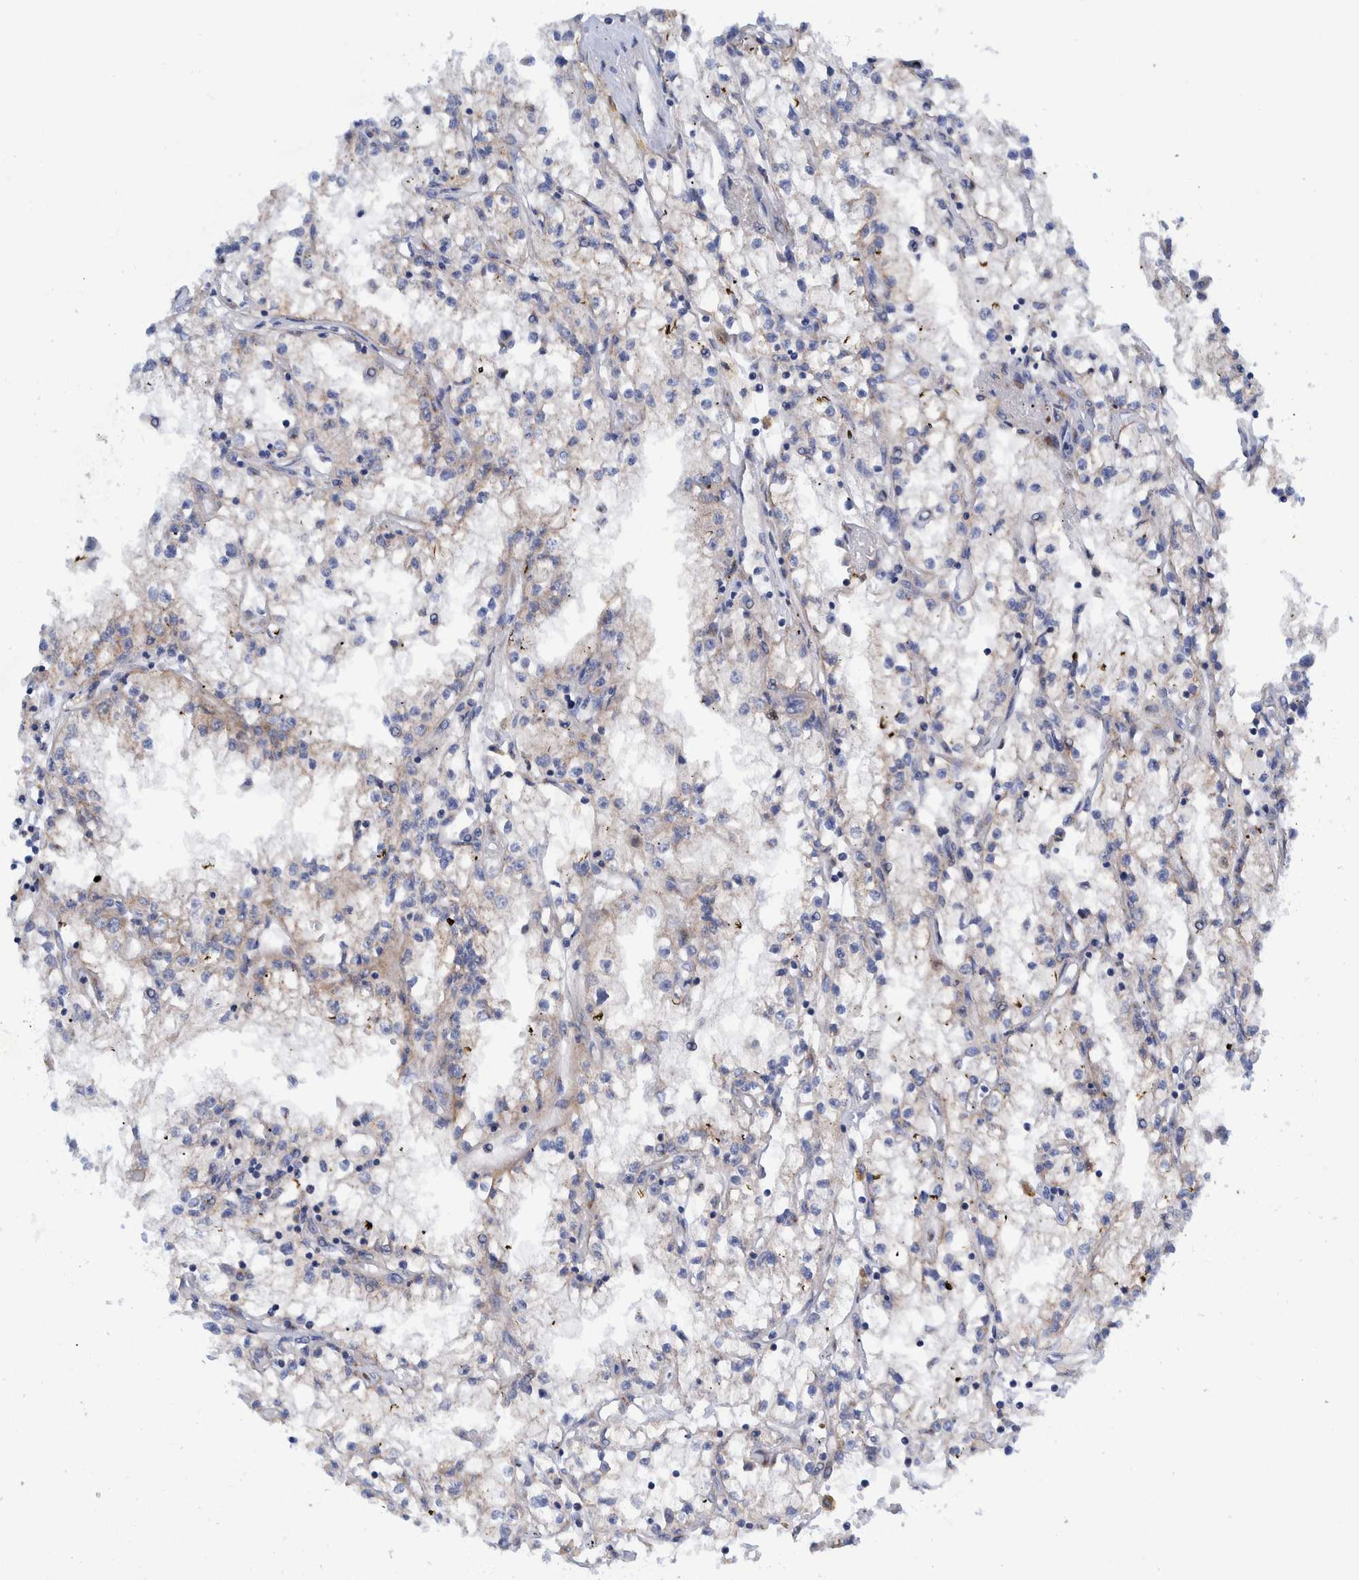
{"staining": {"intensity": "negative", "quantity": "none", "location": "none"}, "tissue": "renal cancer", "cell_type": "Tumor cells", "image_type": "cancer", "snomed": [{"axis": "morphology", "description": "Adenocarcinoma, NOS"}, {"axis": "topography", "description": "Kidney"}], "caption": "An image of renal adenocarcinoma stained for a protein reveals no brown staining in tumor cells. (Brightfield microscopy of DAB (3,3'-diaminobenzidine) IHC at high magnification).", "gene": "TRIM58", "patient": {"sex": "male", "age": 56}}